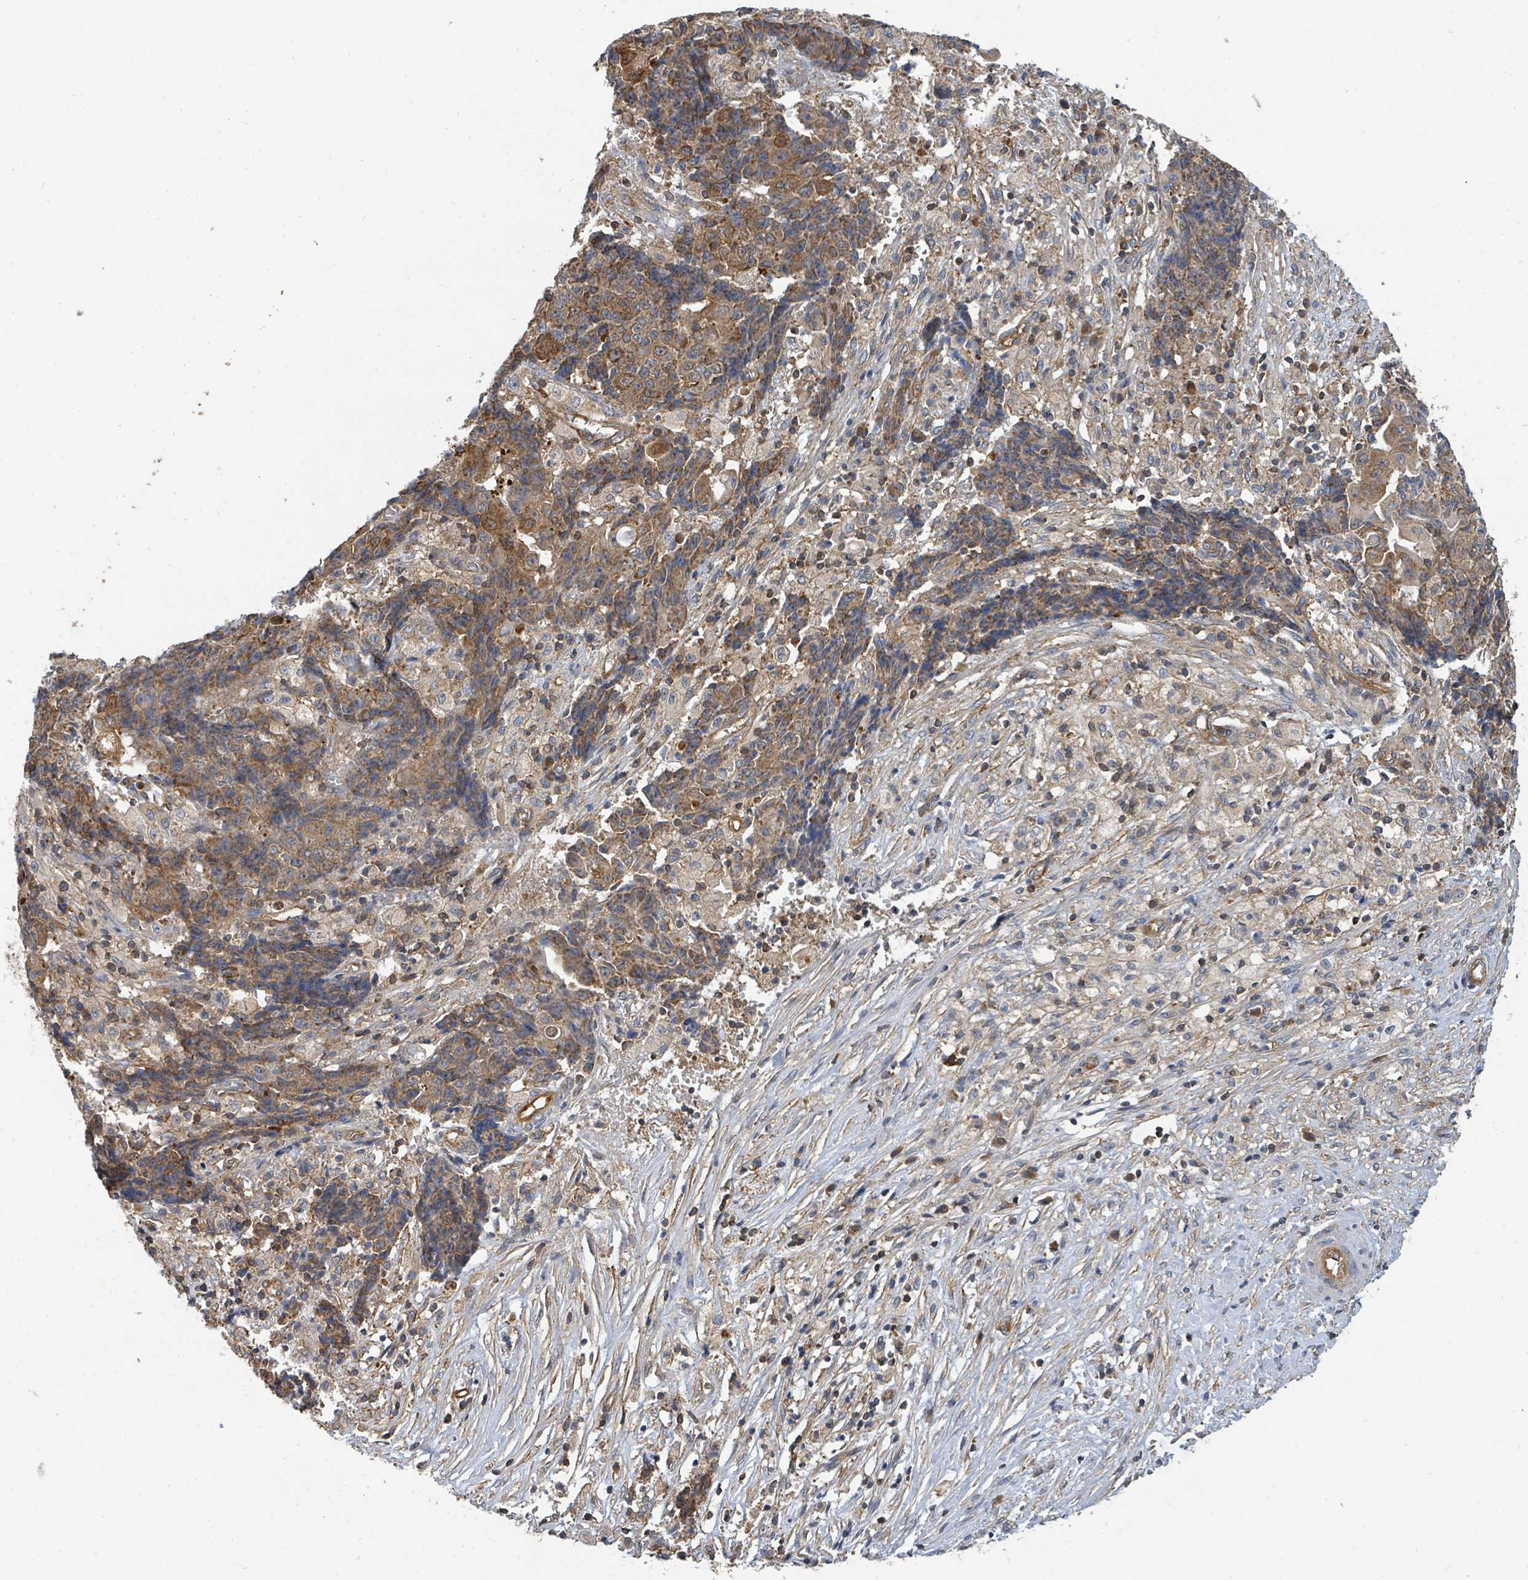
{"staining": {"intensity": "moderate", "quantity": ">75%", "location": "cytoplasmic/membranous"}, "tissue": "ovarian cancer", "cell_type": "Tumor cells", "image_type": "cancer", "snomed": [{"axis": "morphology", "description": "Carcinoma, endometroid"}, {"axis": "topography", "description": "Ovary"}], "caption": "This image displays immunohistochemistry staining of human endometroid carcinoma (ovarian), with medium moderate cytoplasmic/membranous positivity in approximately >75% of tumor cells.", "gene": "BOLA2B", "patient": {"sex": "female", "age": 42}}